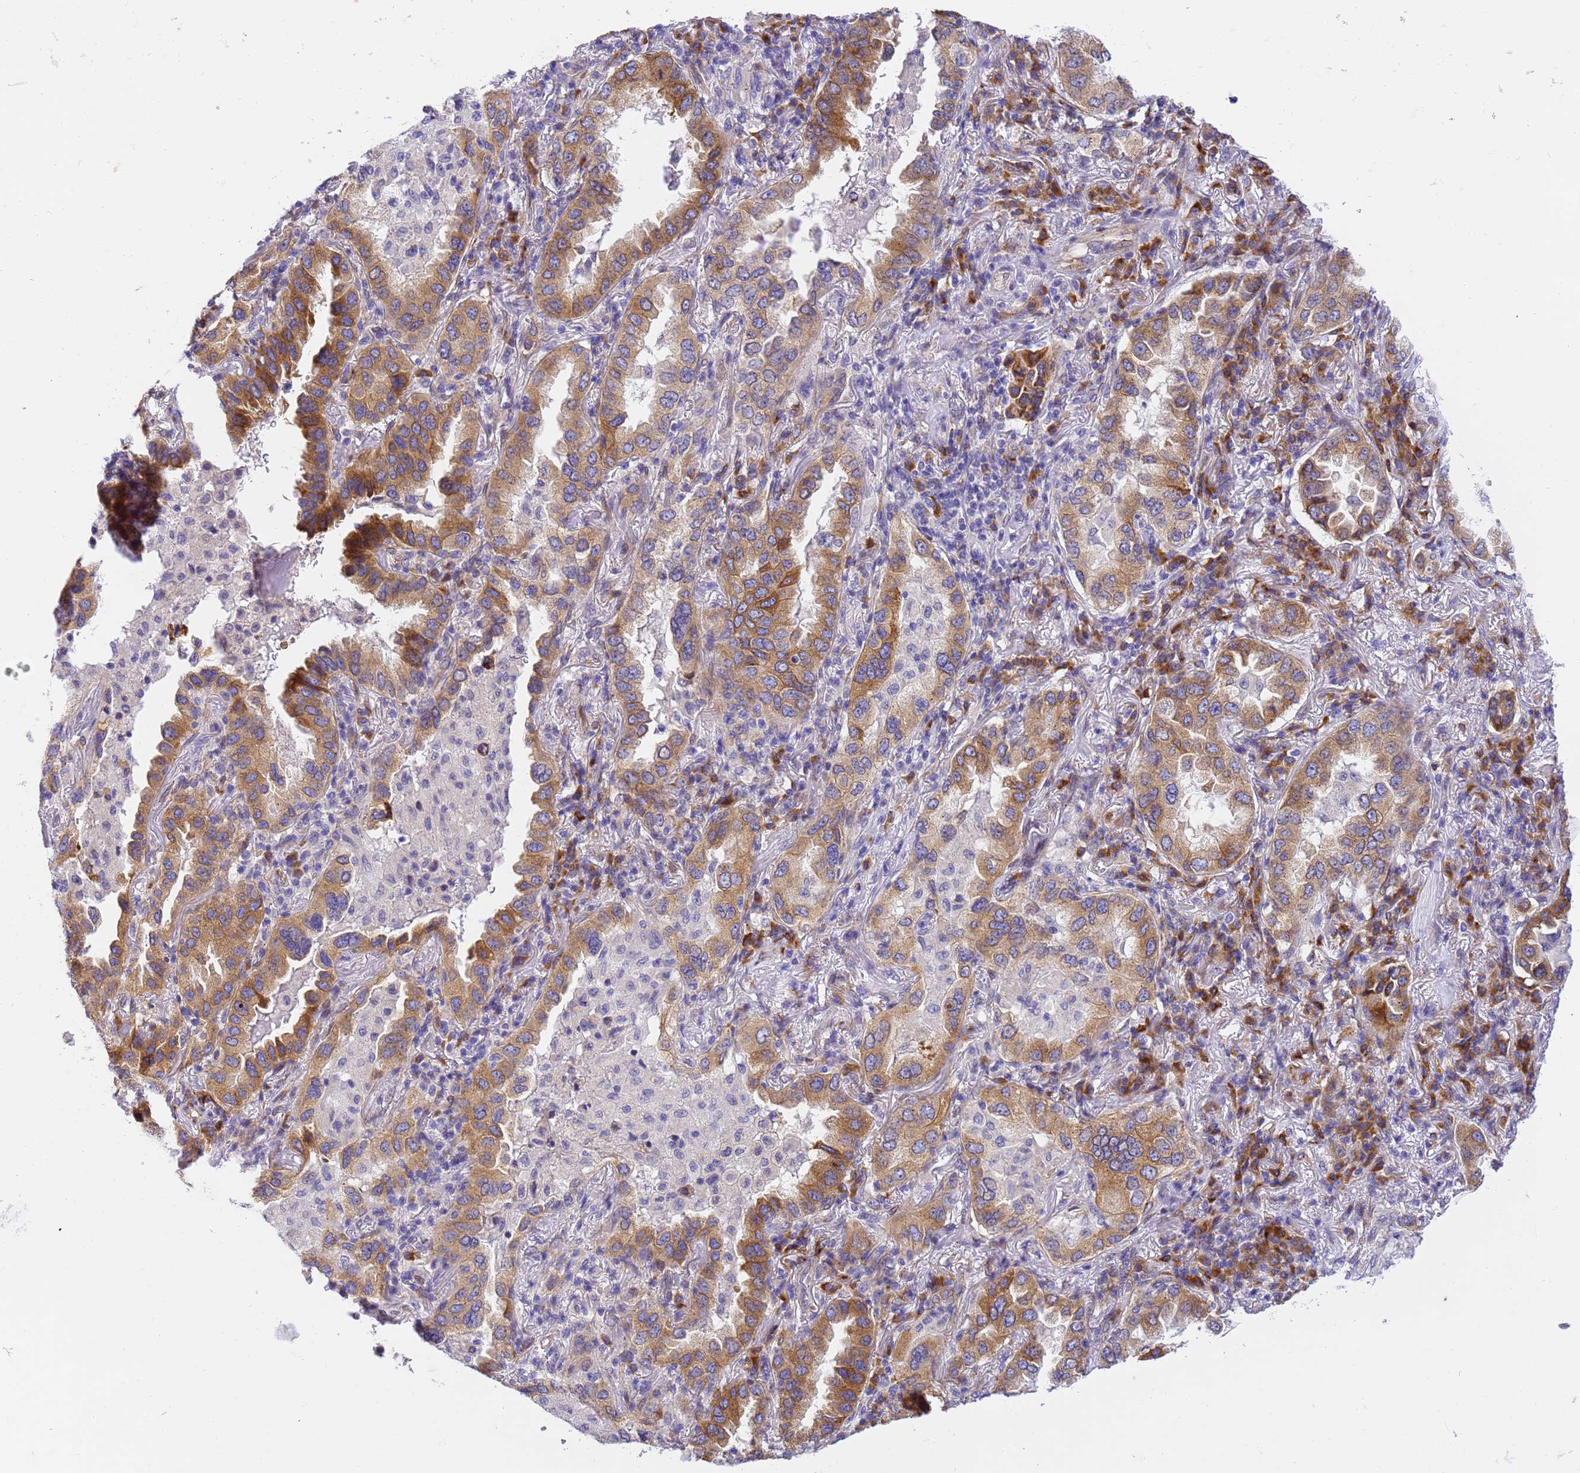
{"staining": {"intensity": "strong", "quantity": ">75%", "location": "cytoplasmic/membranous"}, "tissue": "lung cancer", "cell_type": "Tumor cells", "image_type": "cancer", "snomed": [{"axis": "morphology", "description": "Adenocarcinoma, NOS"}, {"axis": "topography", "description": "Lung"}], "caption": "Tumor cells exhibit high levels of strong cytoplasmic/membranous positivity in about >75% of cells in human lung cancer (adenocarcinoma).", "gene": "RHBDD3", "patient": {"sex": "female", "age": 69}}